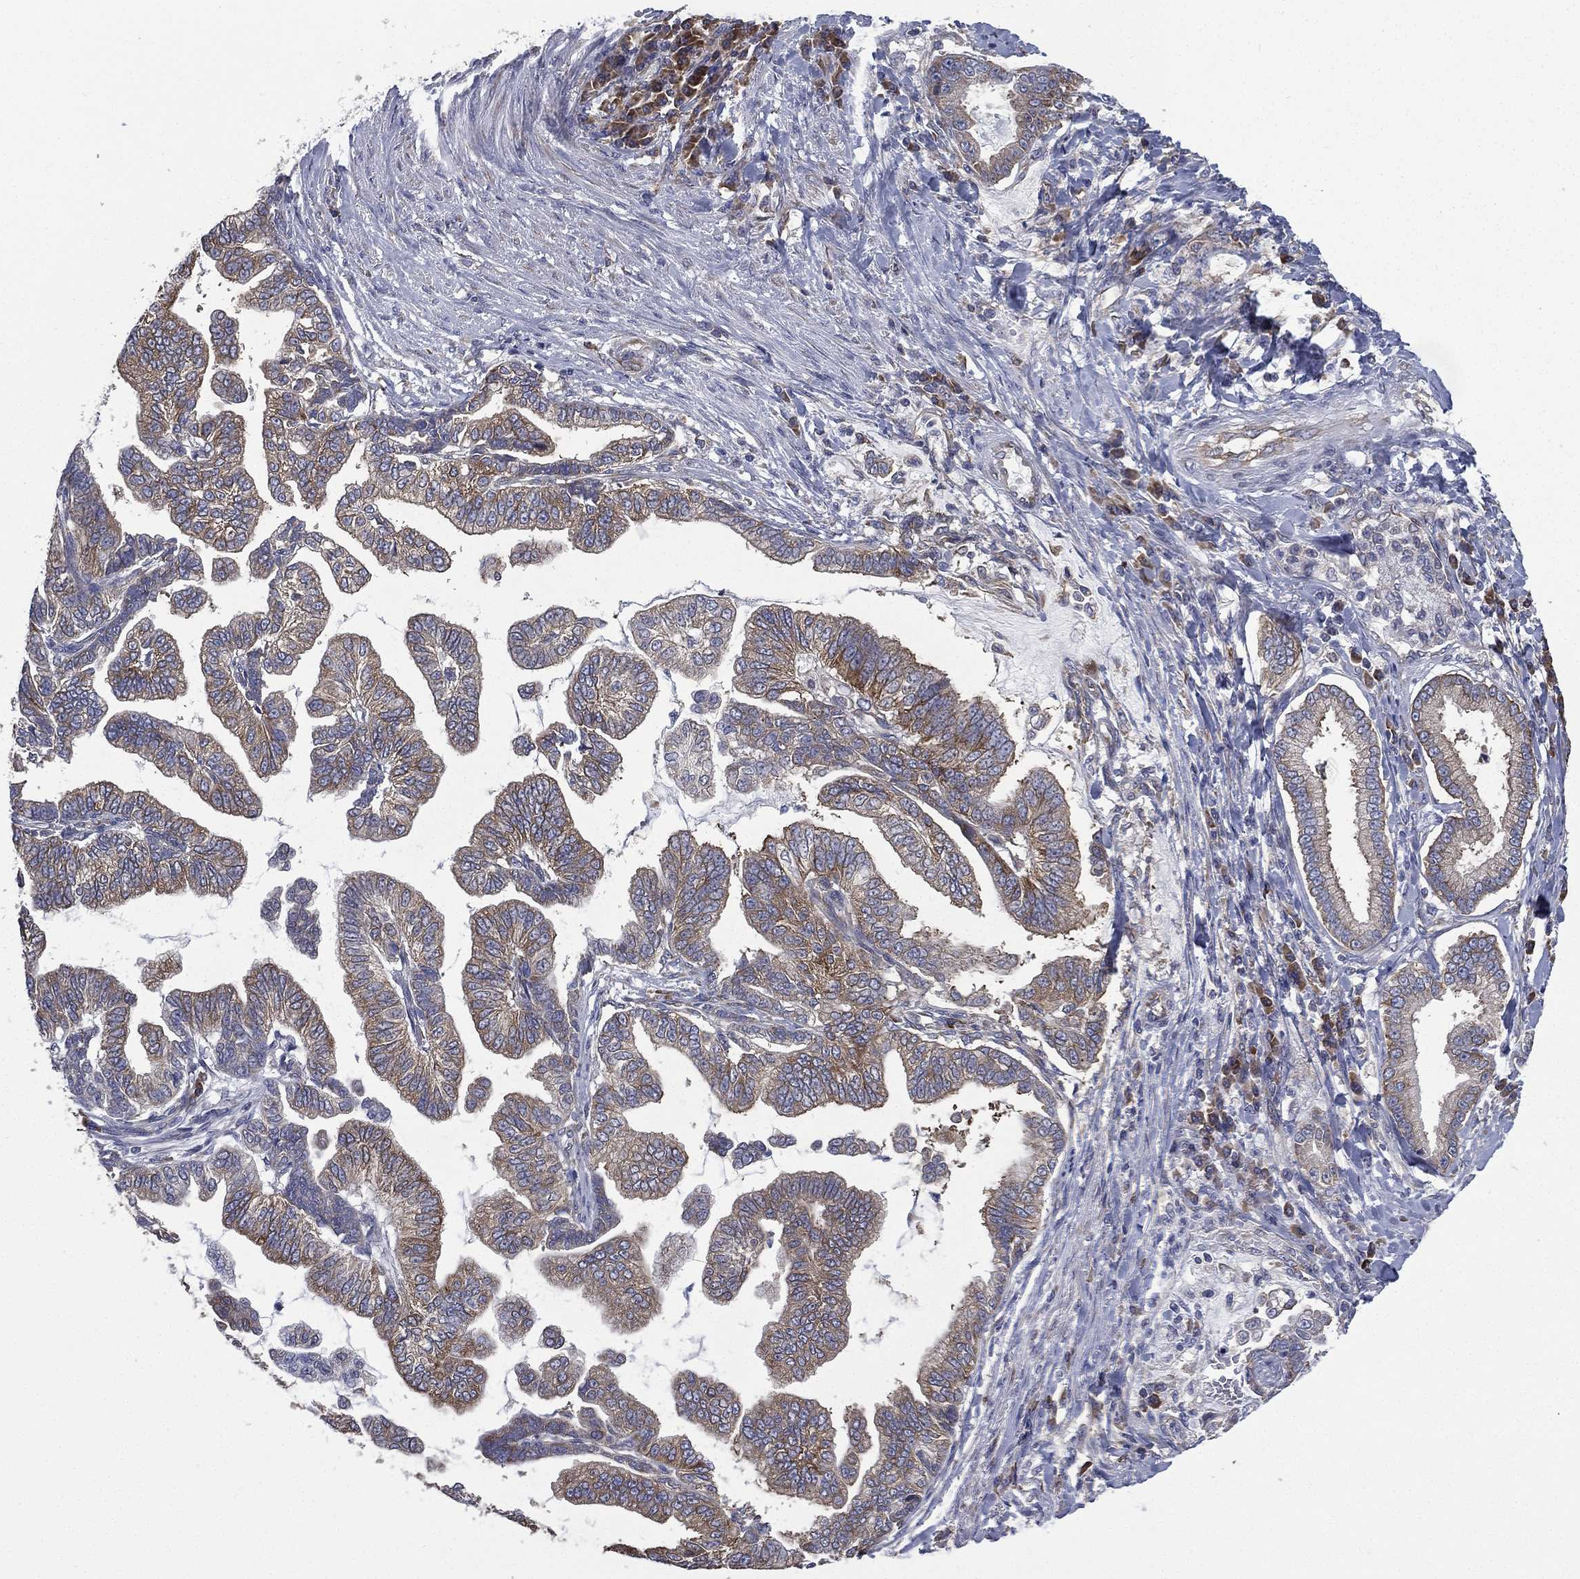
{"staining": {"intensity": "weak", "quantity": "25%-75%", "location": "cytoplasmic/membranous"}, "tissue": "stomach cancer", "cell_type": "Tumor cells", "image_type": "cancer", "snomed": [{"axis": "morphology", "description": "Adenocarcinoma, NOS"}, {"axis": "topography", "description": "Stomach"}], "caption": "Adenocarcinoma (stomach) was stained to show a protein in brown. There is low levels of weak cytoplasmic/membranous positivity in approximately 25%-75% of tumor cells.", "gene": "FARSA", "patient": {"sex": "male", "age": 83}}